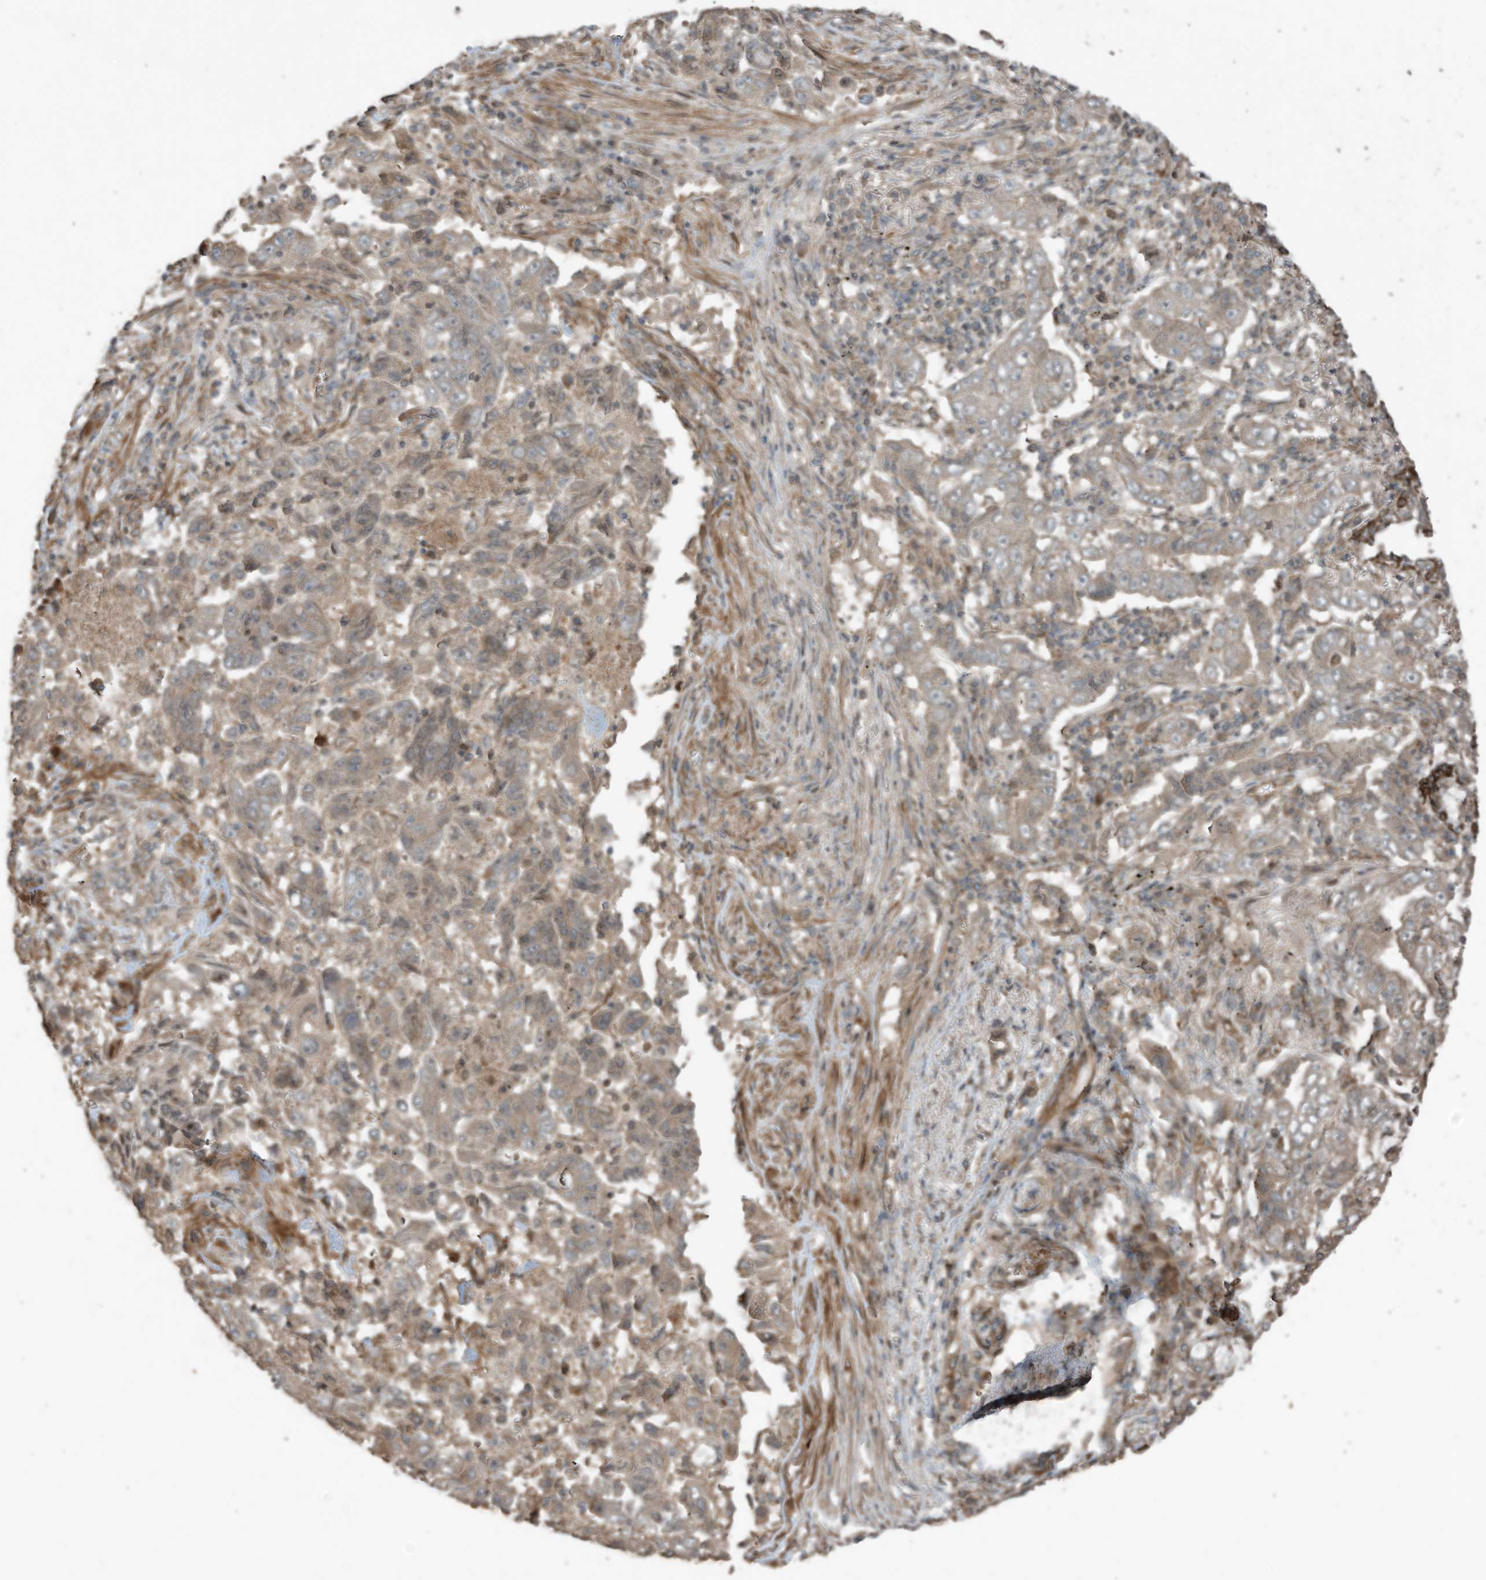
{"staining": {"intensity": "moderate", "quantity": ">75%", "location": "cytoplasmic/membranous"}, "tissue": "lung cancer", "cell_type": "Tumor cells", "image_type": "cancer", "snomed": [{"axis": "morphology", "description": "Adenocarcinoma, NOS"}, {"axis": "topography", "description": "Lung"}], "caption": "DAB (3,3'-diaminobenzidine) immunohistochemical staining of lung cancer reveals moderate cytoplasmic/membranous protein expression in about >75% of tumor cells. Ihc stains the protein in brown and the nuclei are stained blue.", "gene": "ZNF653", "patient": {"sex": "female", "age": 51}}